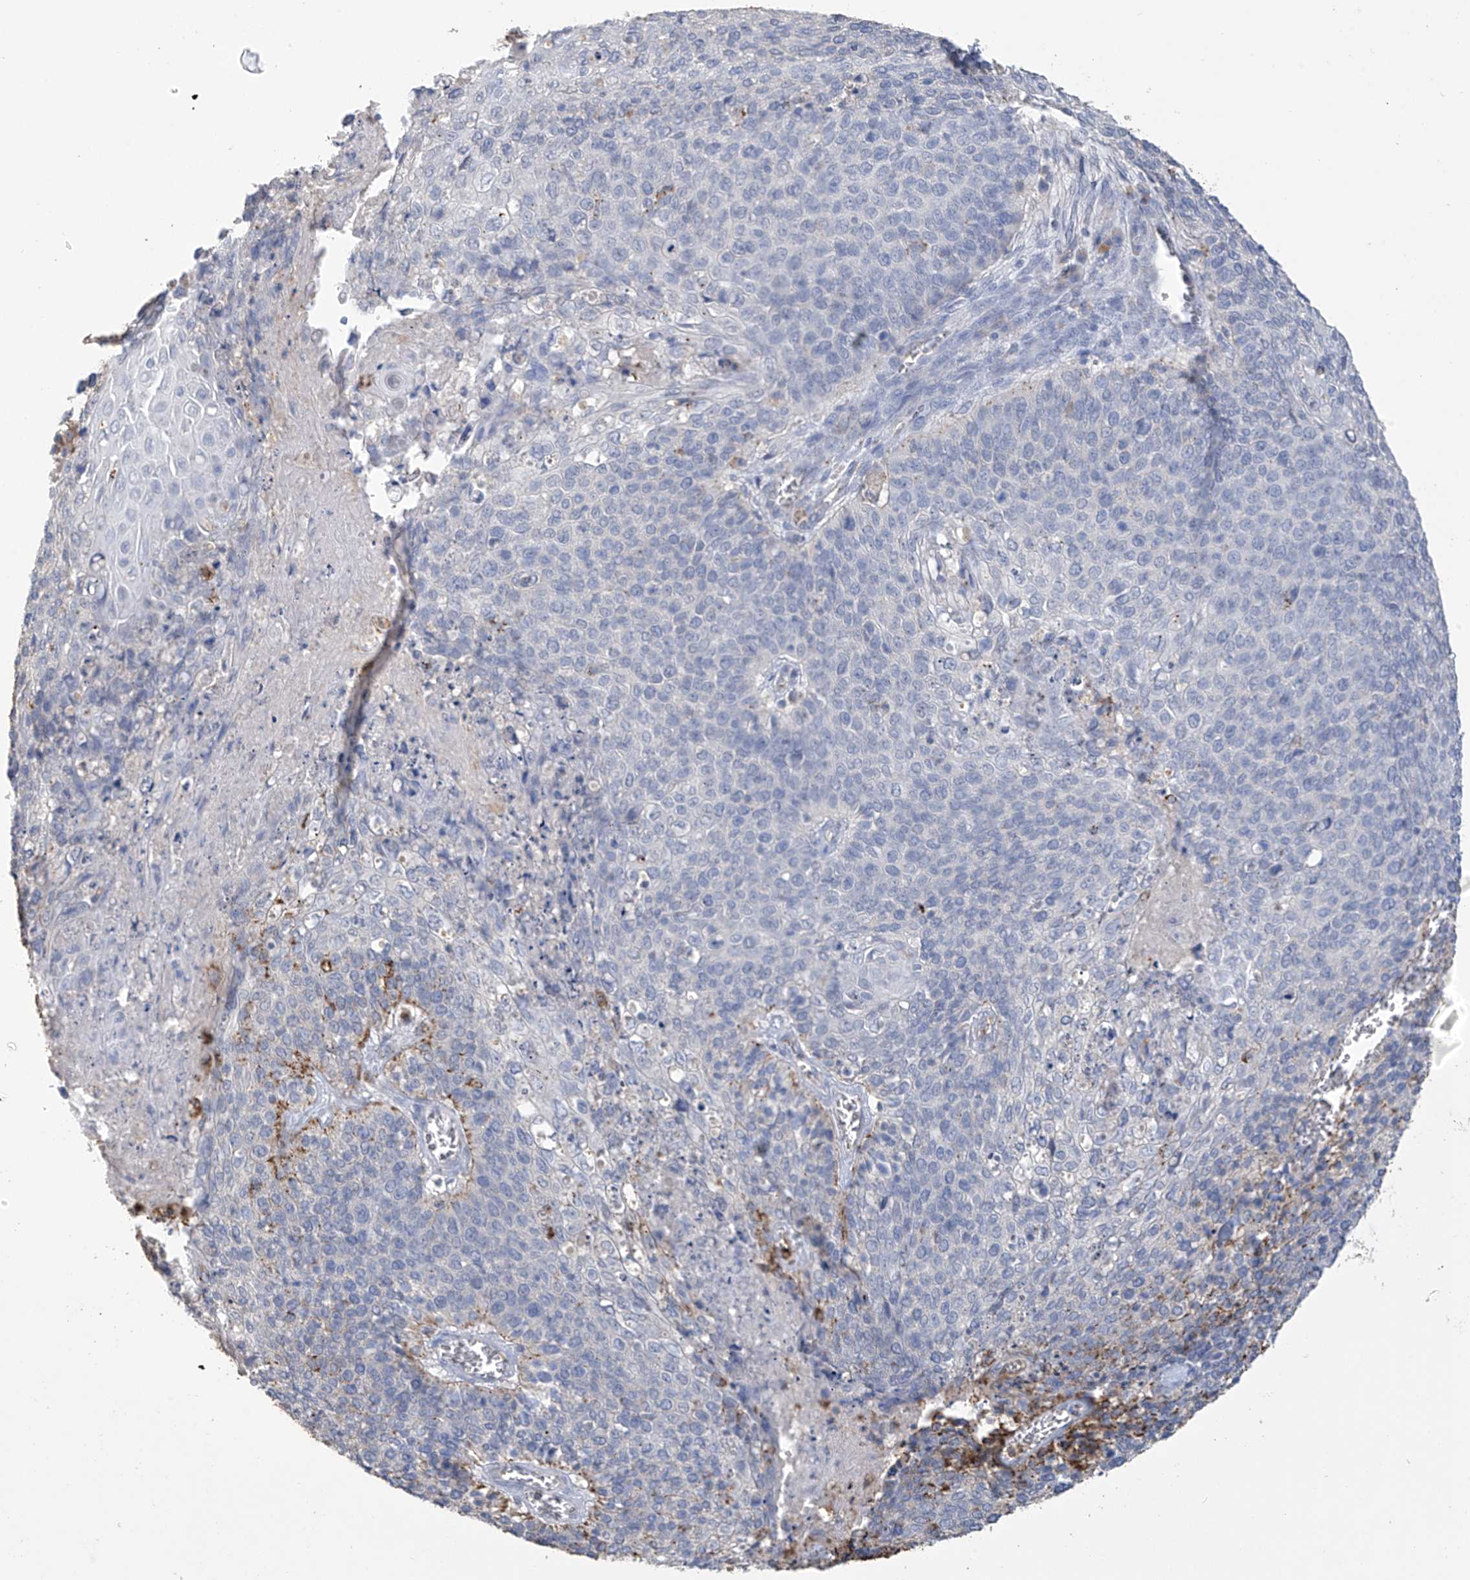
{"staining": {"intensity": "negative", "quantity": "none", "location": "none"}, "tissue": "cervical cancer", "cell_type": "Tumor cells", "image_type": "cancer", "snomed": [{"axis": "morphology", "description": "Squamous cell carcinoma, NOS"}, {"axis": "topography", "description": "Cervix"}], "caption": "DAB (3,3'-diaminobenzidine) immunohistochemical staining of cervical squamous cell carcinoma reveals no significant positivity in tumor cells.", "gene": "OGT", "patient": {"sex": "female", "age": 39}}